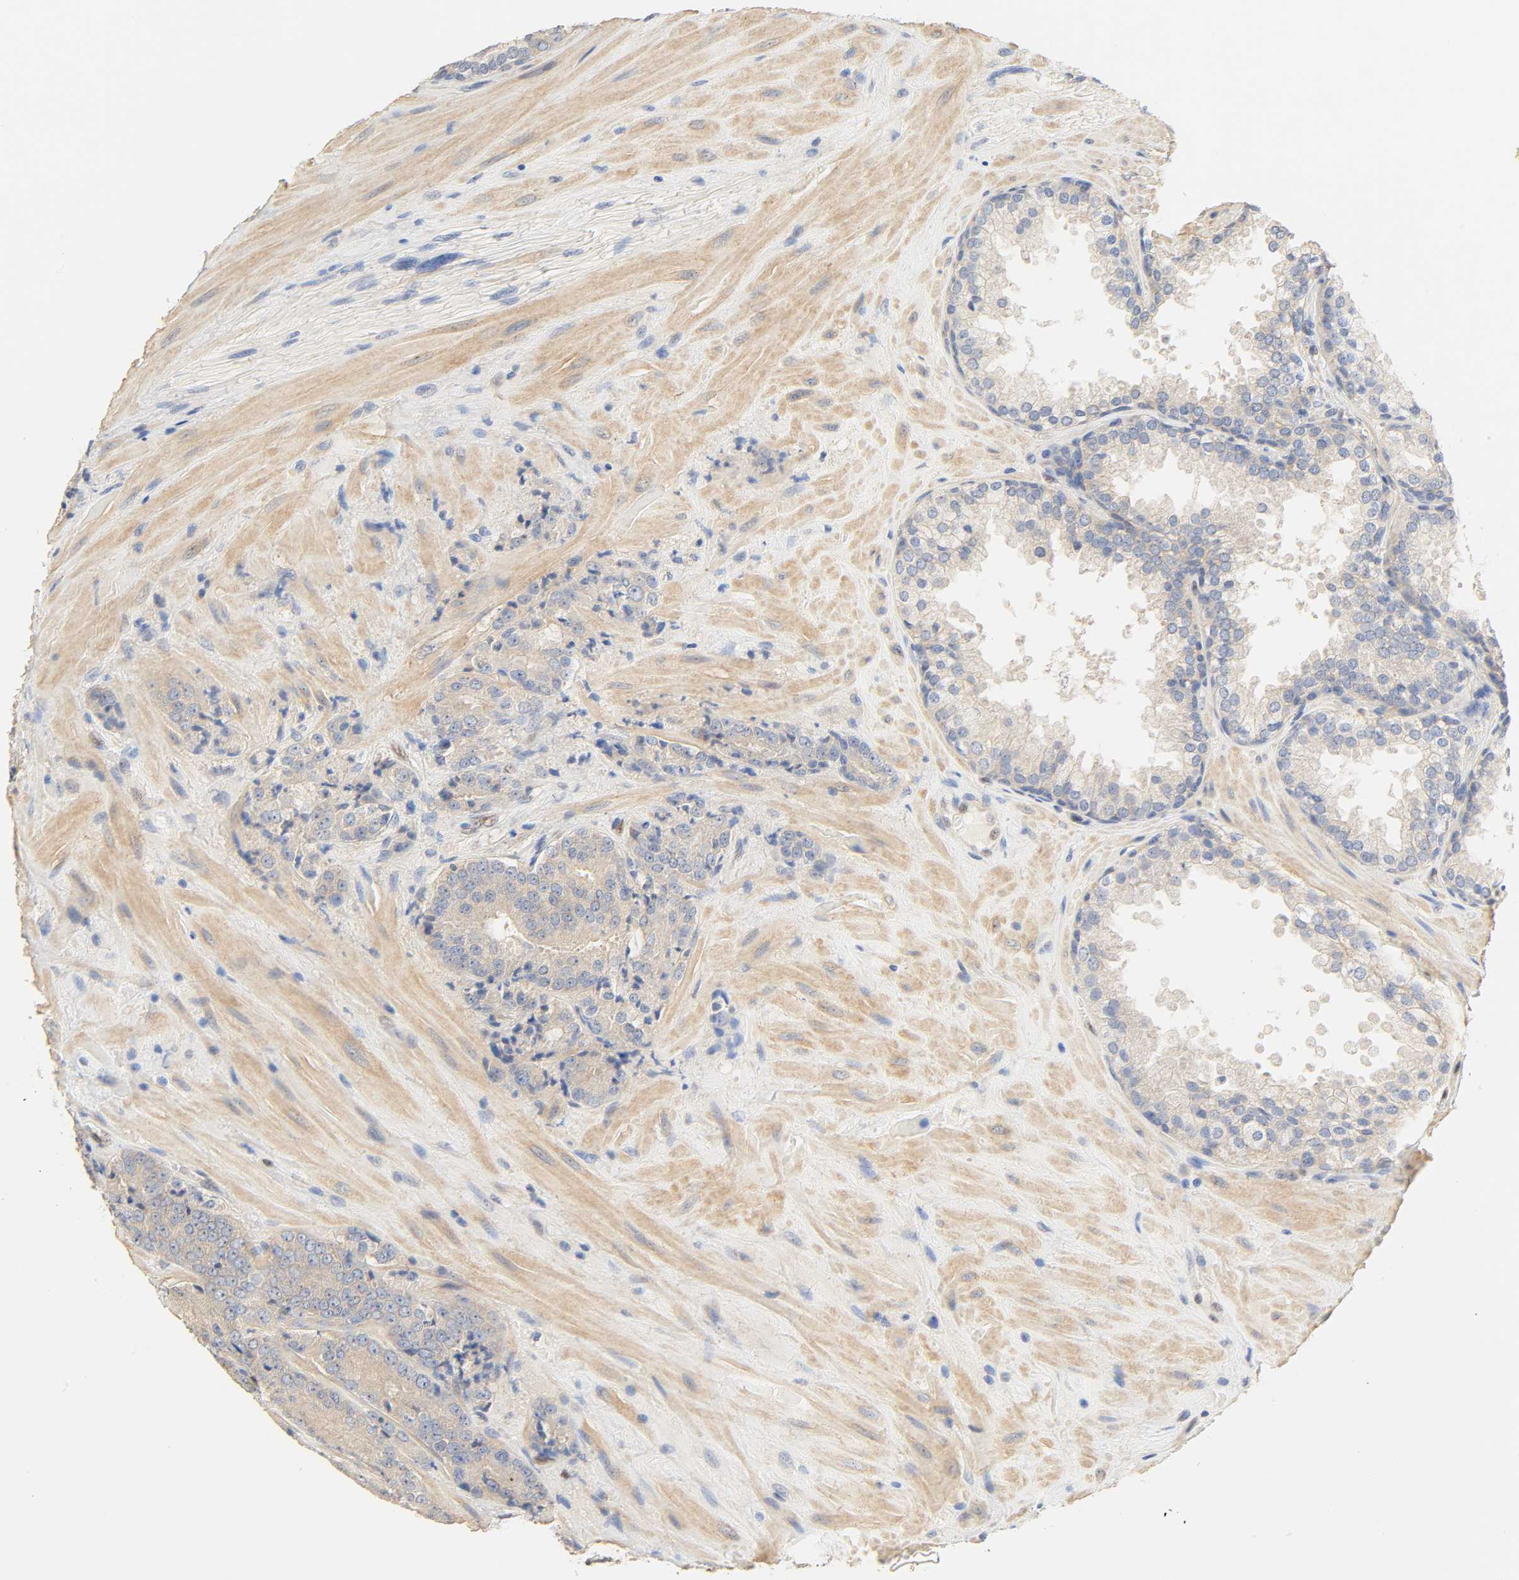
{"staining": {"intensity": "weak", "quantity": "25%-75%", "location": "cytoplasmic/membranous"}, "tissue": "prostate cancer", "cell_type": "Tumor cells", "image_type": "cancer", "snomed": [{"axis": "morphology", "description": "Adenocarcinoma, High grade"}, {"axis": "topography", "description": "Prostate"}], "caption": "There is low levels of weak cytoplasmic/membranous staining in tumor cells of prostate cancer, as demonstrated by immunohistochemical staining (brown color).", "gene": "BORCS8-MEF2B", "patient": {"sex": "male", "age": 70}}